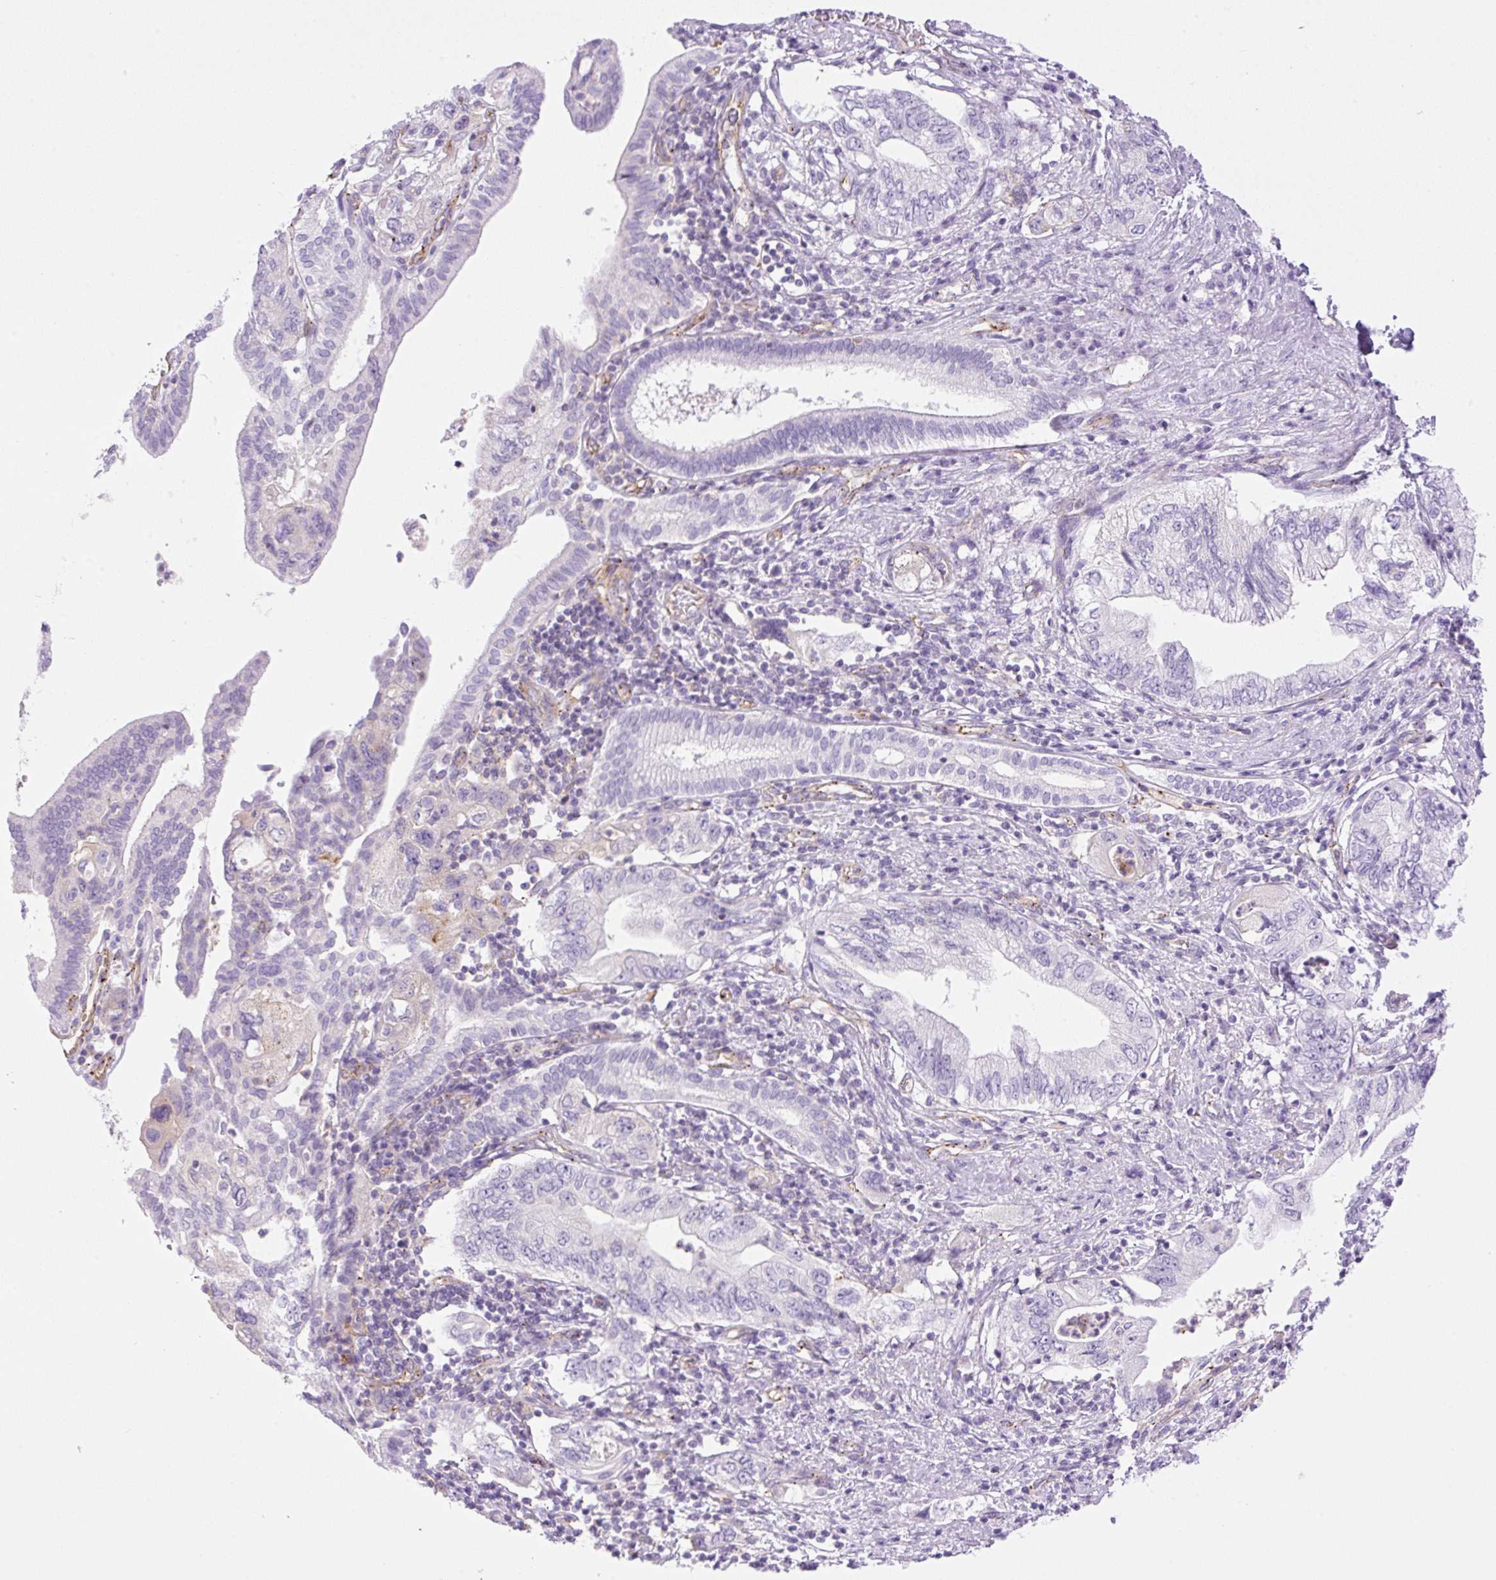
{"staining": {"intensity": "negative", "quantity": "none", "location": "none"}, "tissue": "pancreatic cancer", "cell_type": "Tumor cells", "image_type": "cancer", "snomed": [{"axis": "morphology", "description": "Adenocarcinoma, NOS"}, {"axis": "topography", "description": "Pancreas"}], "caption": "Image shows no protein positivity in tumor cells of pancreatic cancer tissue.", "gene": "EHD3", "patient": {"sex": "female", "age": 73}}